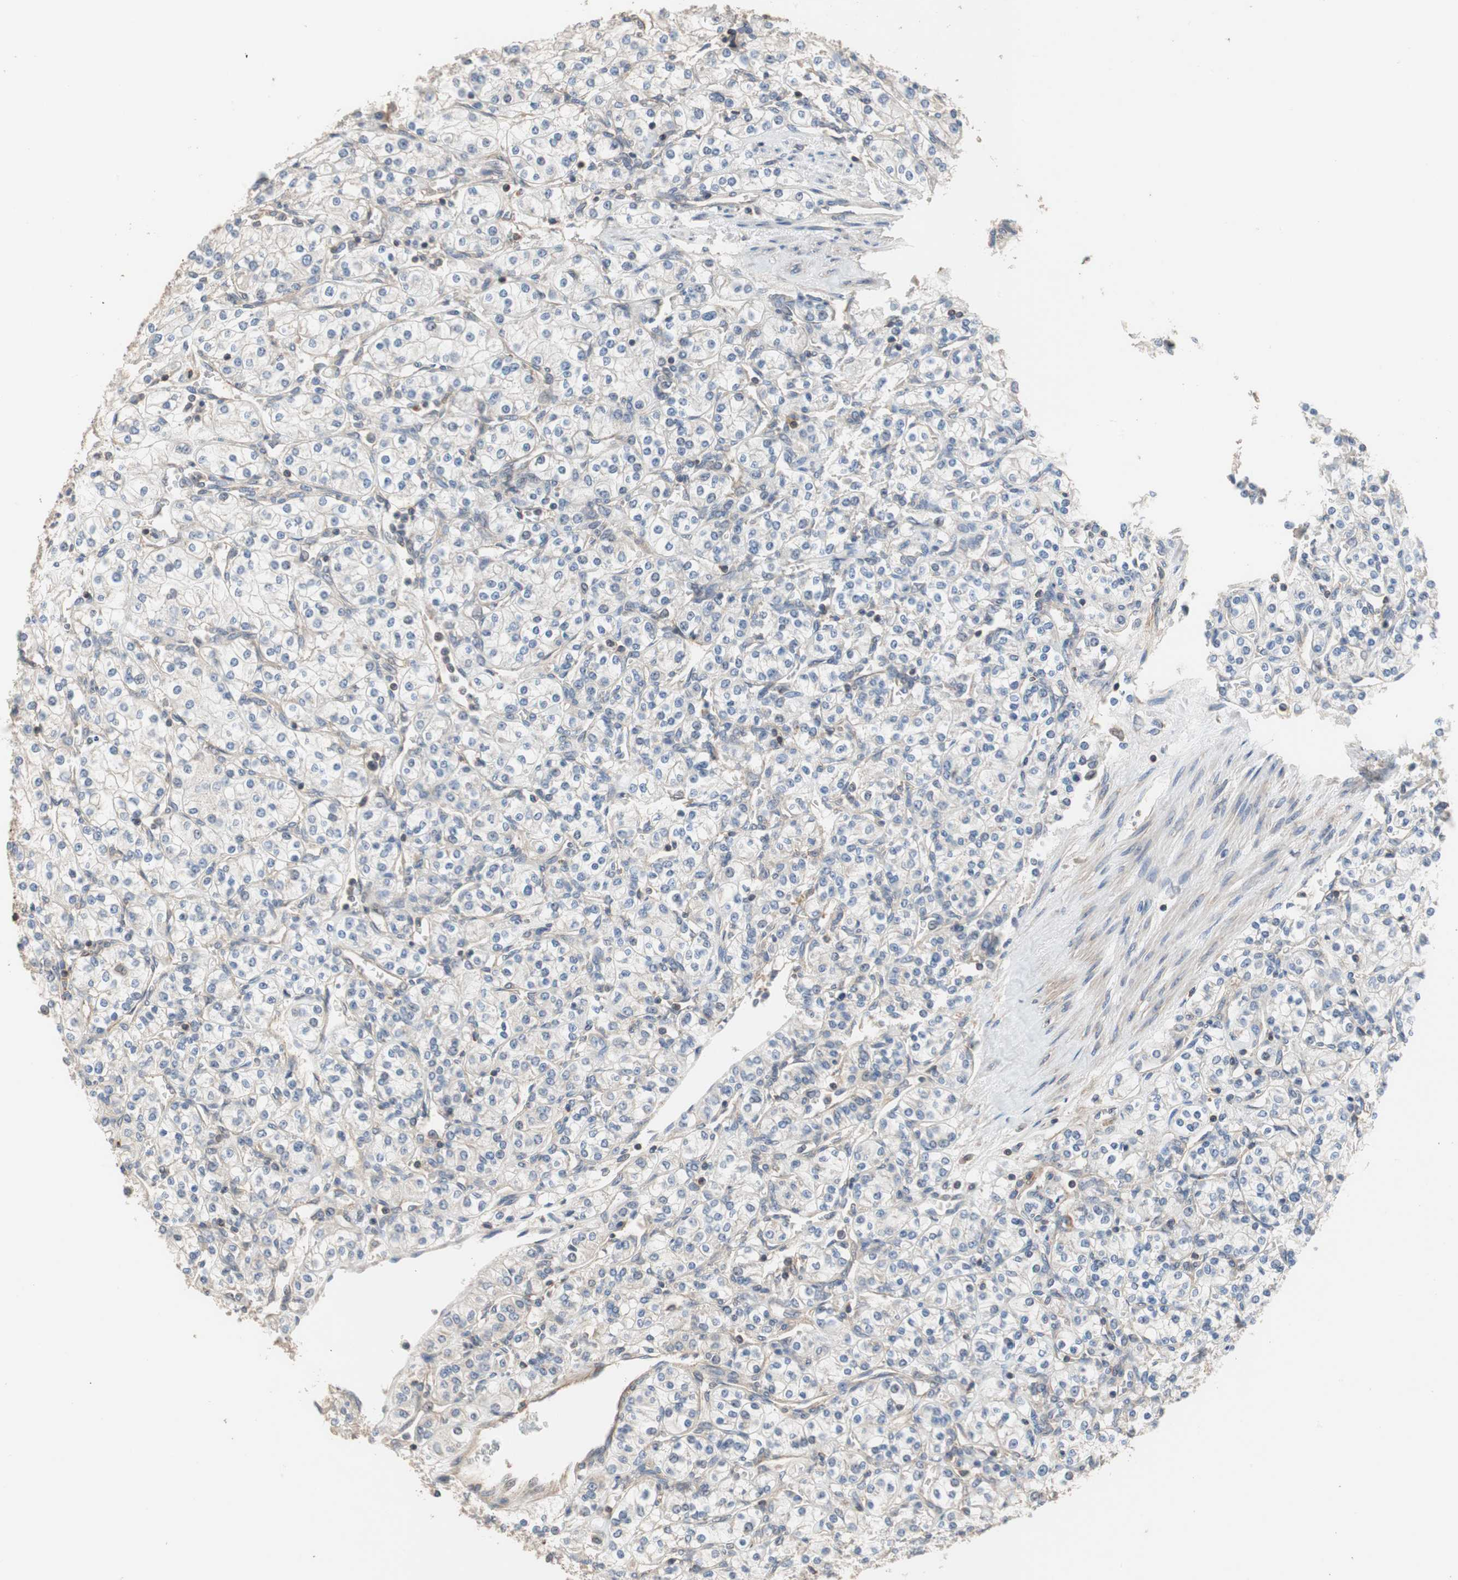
{"staining": {"intensity": "negative", "quantity": "none", "location": "none"}, "tissue": "renal cancer", "cell_type": "Tumor cells", "image_type": "cancer", "snomed": [{"axis": "morphology", "description": "Adenocarcinoma, NOS"}, {"axis": "topography", "description": "Kidney"}], "caption": "Immunohistochemistry (IHC) image of neoplastic tissue: renal adenocarcinoma stained with DAB shows no significant protein expression in tumor cells.", "gene": "MAP4K2", "patient": {"sex": "male", "age": 77}}